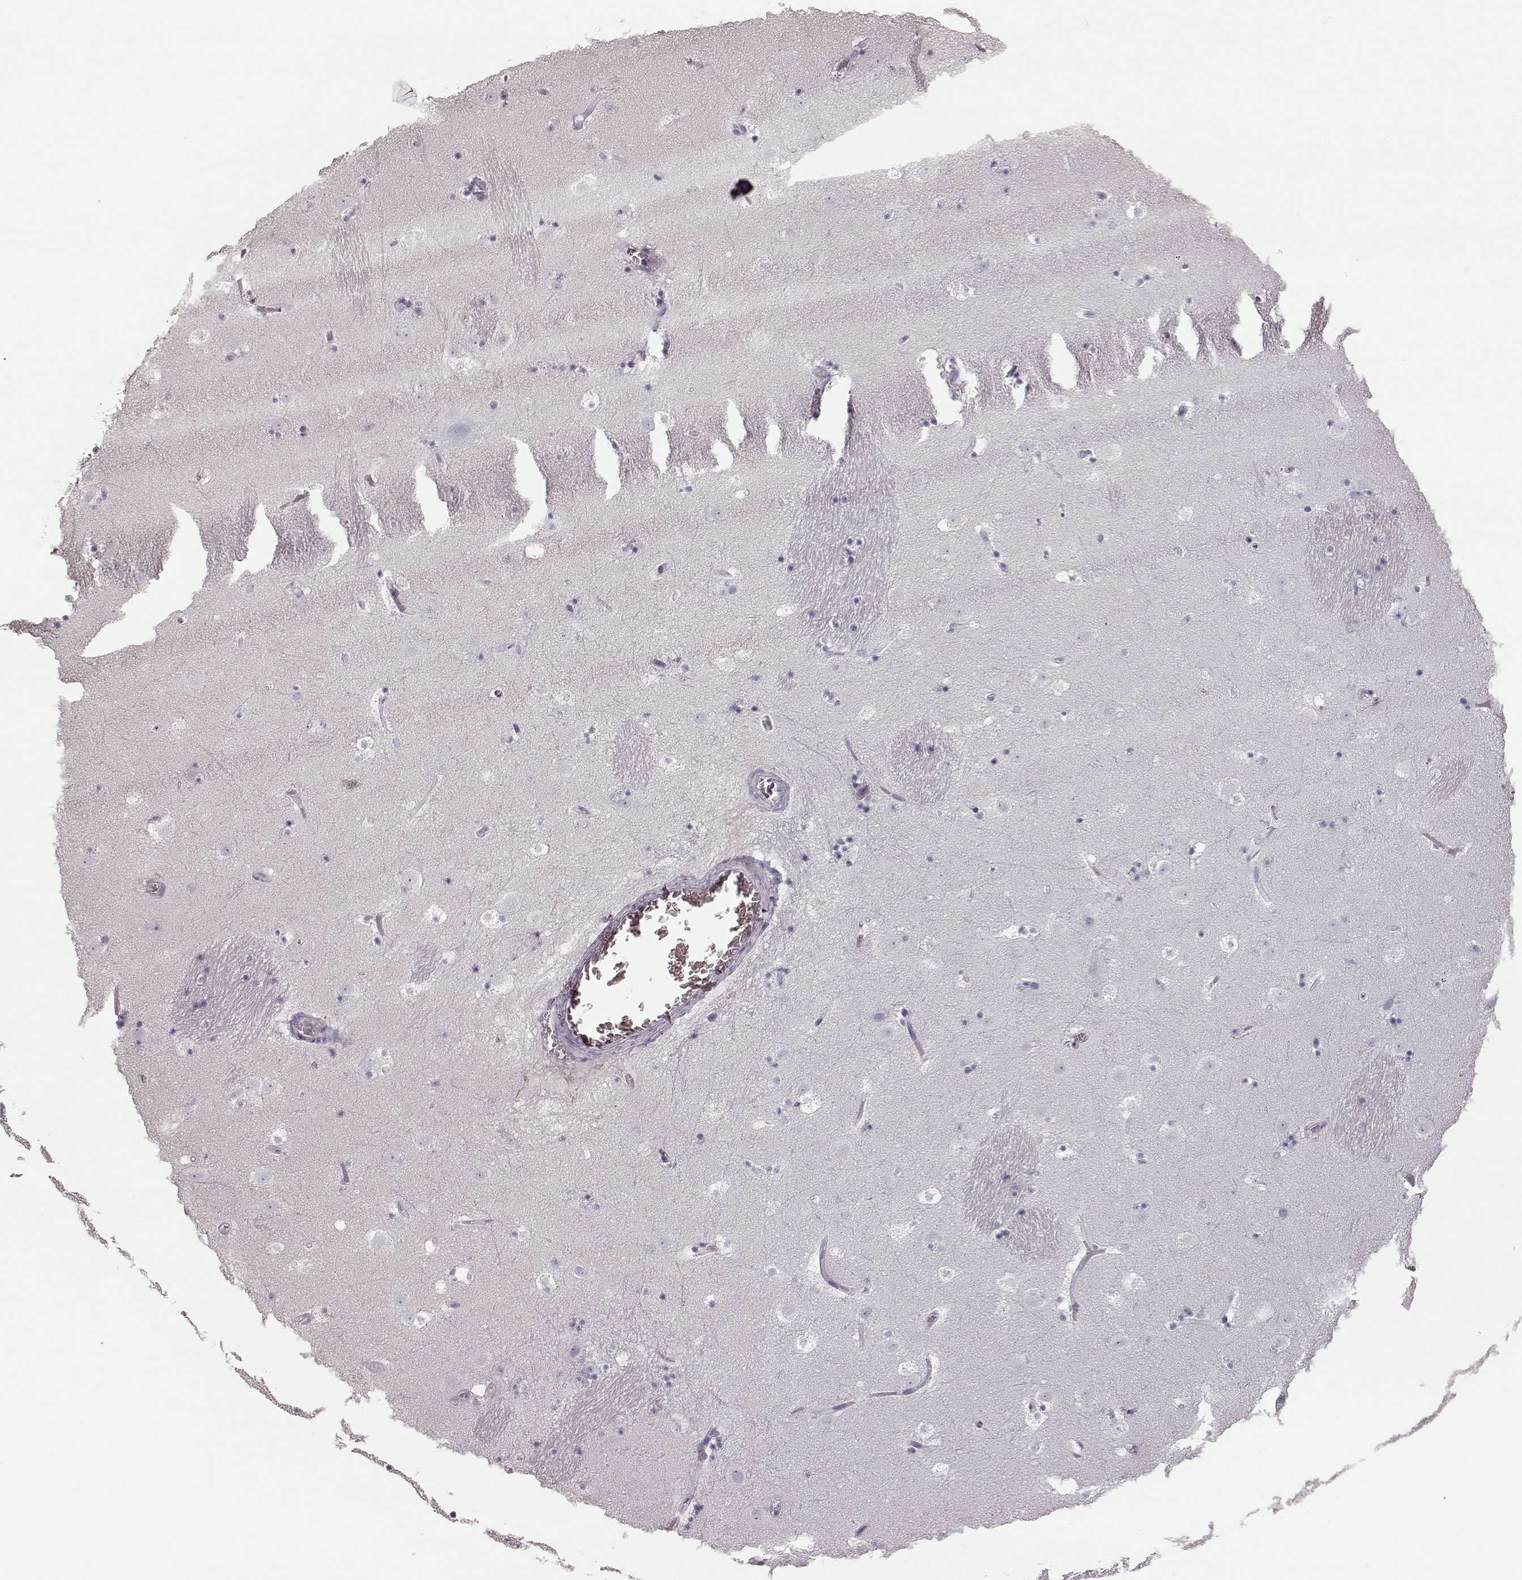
{"staining": {"intensity": "negative", "quantity": "none", "location": "none"}, "tissue": "caudate", "cell_type": "Glial cells", "image_type": "normal", "snomed": [{"axis": "morphology", "description": "Normal tissue, NOS"}, {"axis": "topography", "description": "Lateral ventricle wall"}], "caption": "Normal caudate was stained to show a protein in brown. There is no significant staining in glial cells. (DAB (3,3'-diaminobenzidine) immunohistochemistry visualized using brightfield microscopy, high magnification).", "gene": "ZNF433", "patient": {"sex": "male", "age": 37}}